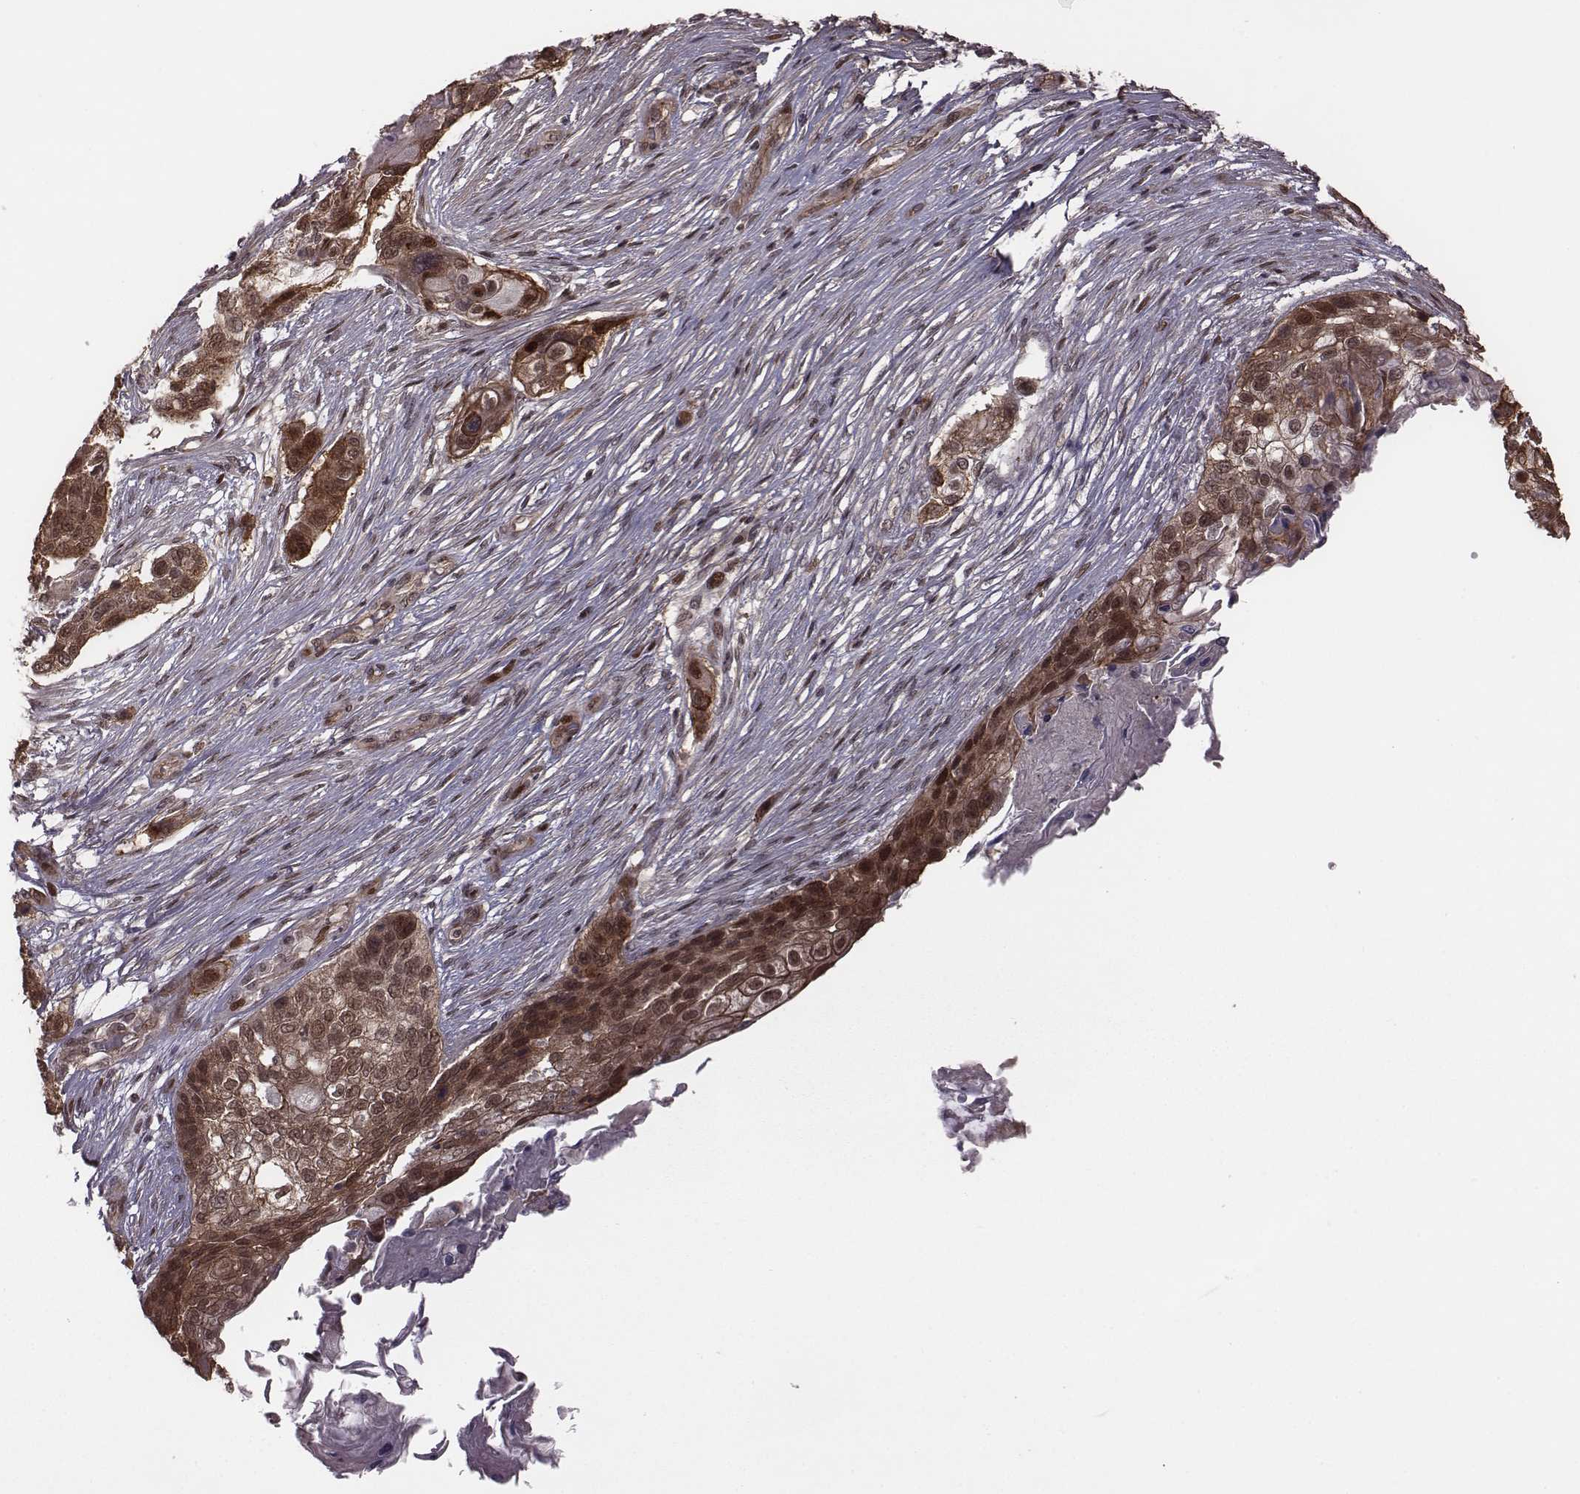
{"staining": {"intensity": "moderate", "quantity": ">75%", "location": "cytoplasmic/membranous,nuclear"}, "tissue": "lung cancer", "cell_type": "Tumor cells", "image_type": "cancer", "snomed": [{"axis": "morphology", "description": "Squamous cell carcinoma, NOS"}, {"axis": "topography", "description": "Lung"}], "caption": "Moderate cytoplasmic/membranous and nuclear protein expression is present in approximately >75% of tumor cells in squamous cell carcinoma (lung).", "gene": "RPL3", "patient": {"sex": "male", "age": 69}}